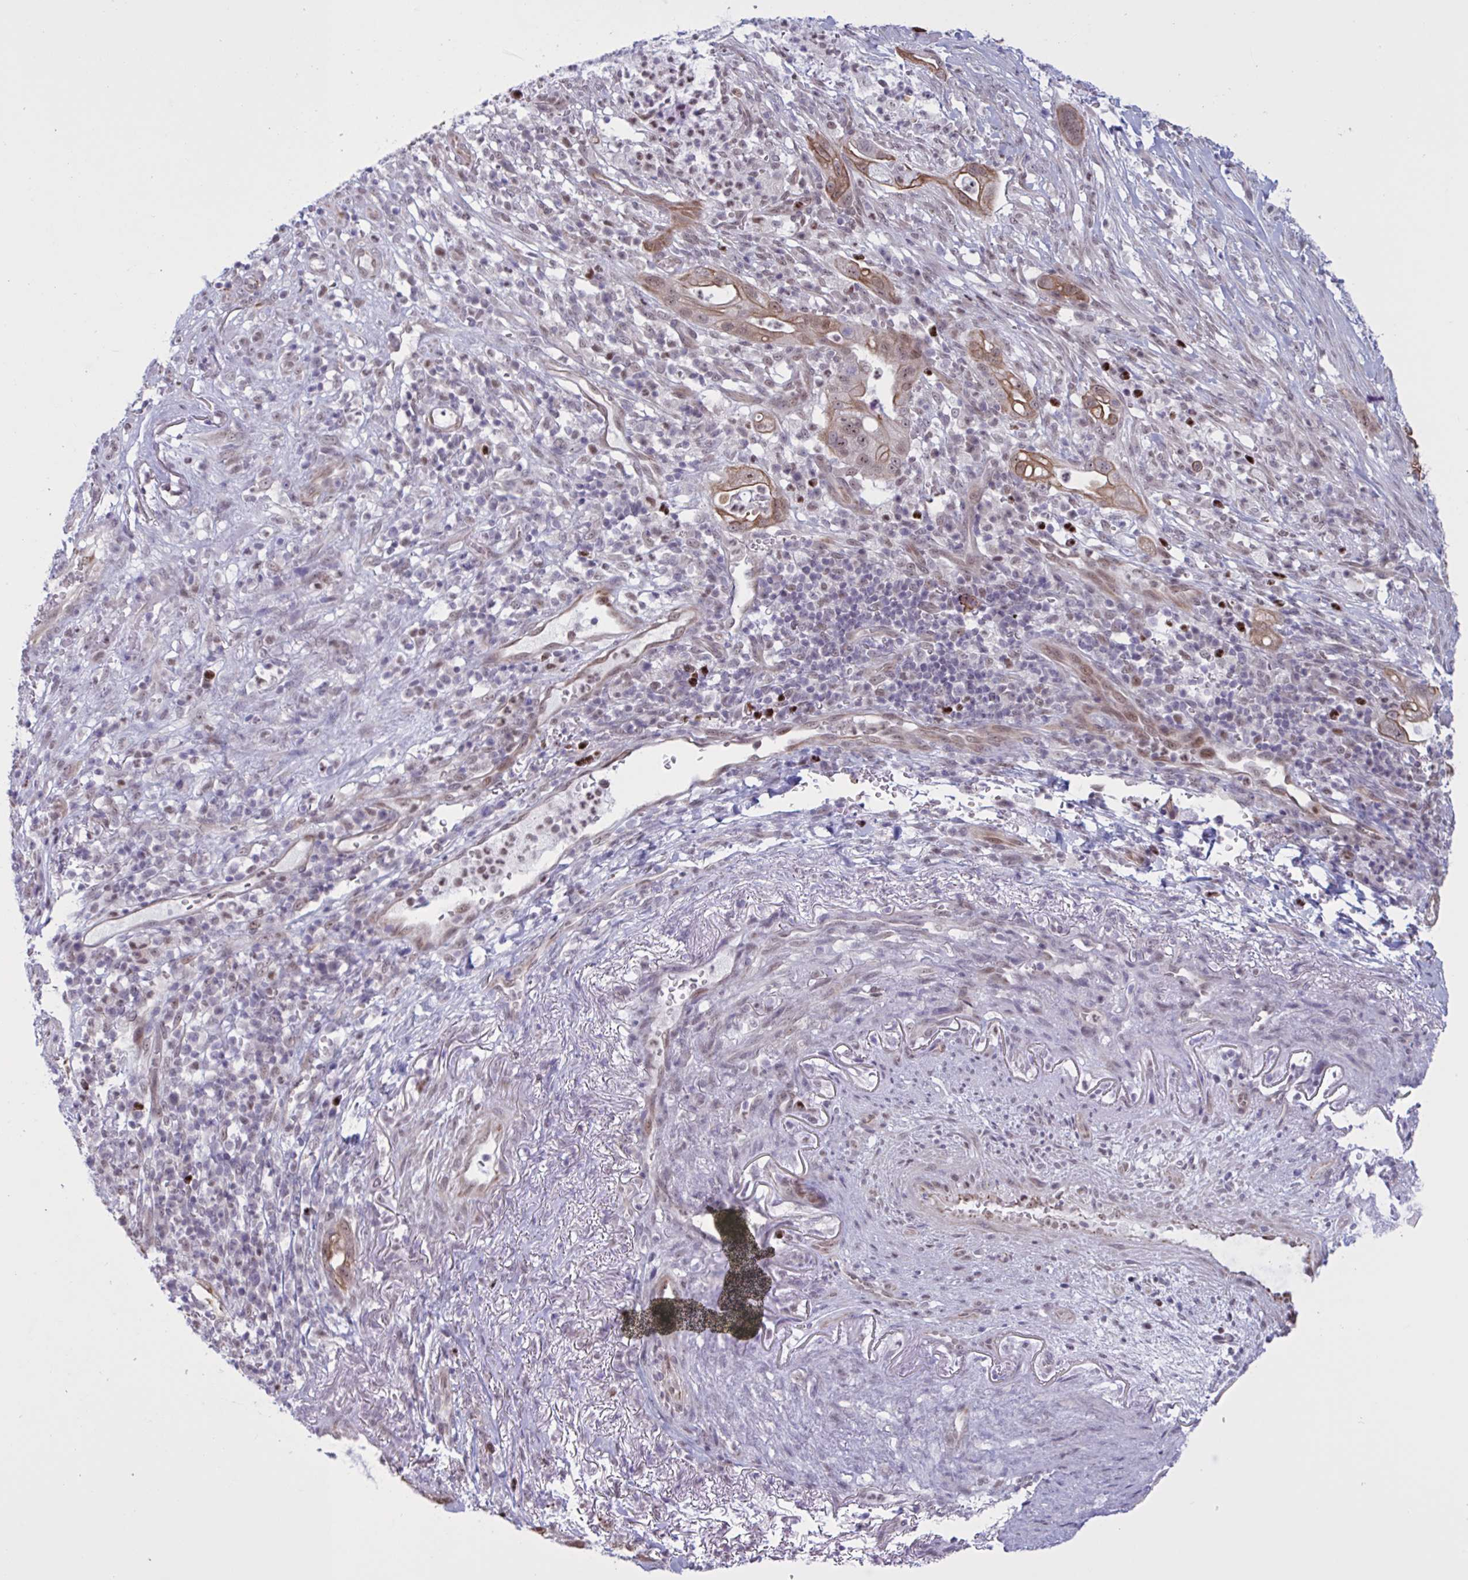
{"staining": {"intensity": "moderate", "quantity": ">75%", "location": "cytoplasmic/membranous,nuclear"}, "tissue": "pancreatic cancer", "cell_type": "Tumor cells", "image_type": "cancer", "snomed": [{"axis": "morphology", "description": "Adenocarcinoma, NOS"}, {"axis": "topography", "description": "Pancreas"}], "caption": "A micrograph showing moderate cytoplasmic/membranous and nuclear expression in approximately >75% of tumor cells in pancreatic cancer, as visualized by brown immunohistochemical staining.", "gene": "PRMT6", "patient": {"sex": "male", "age": 44}}